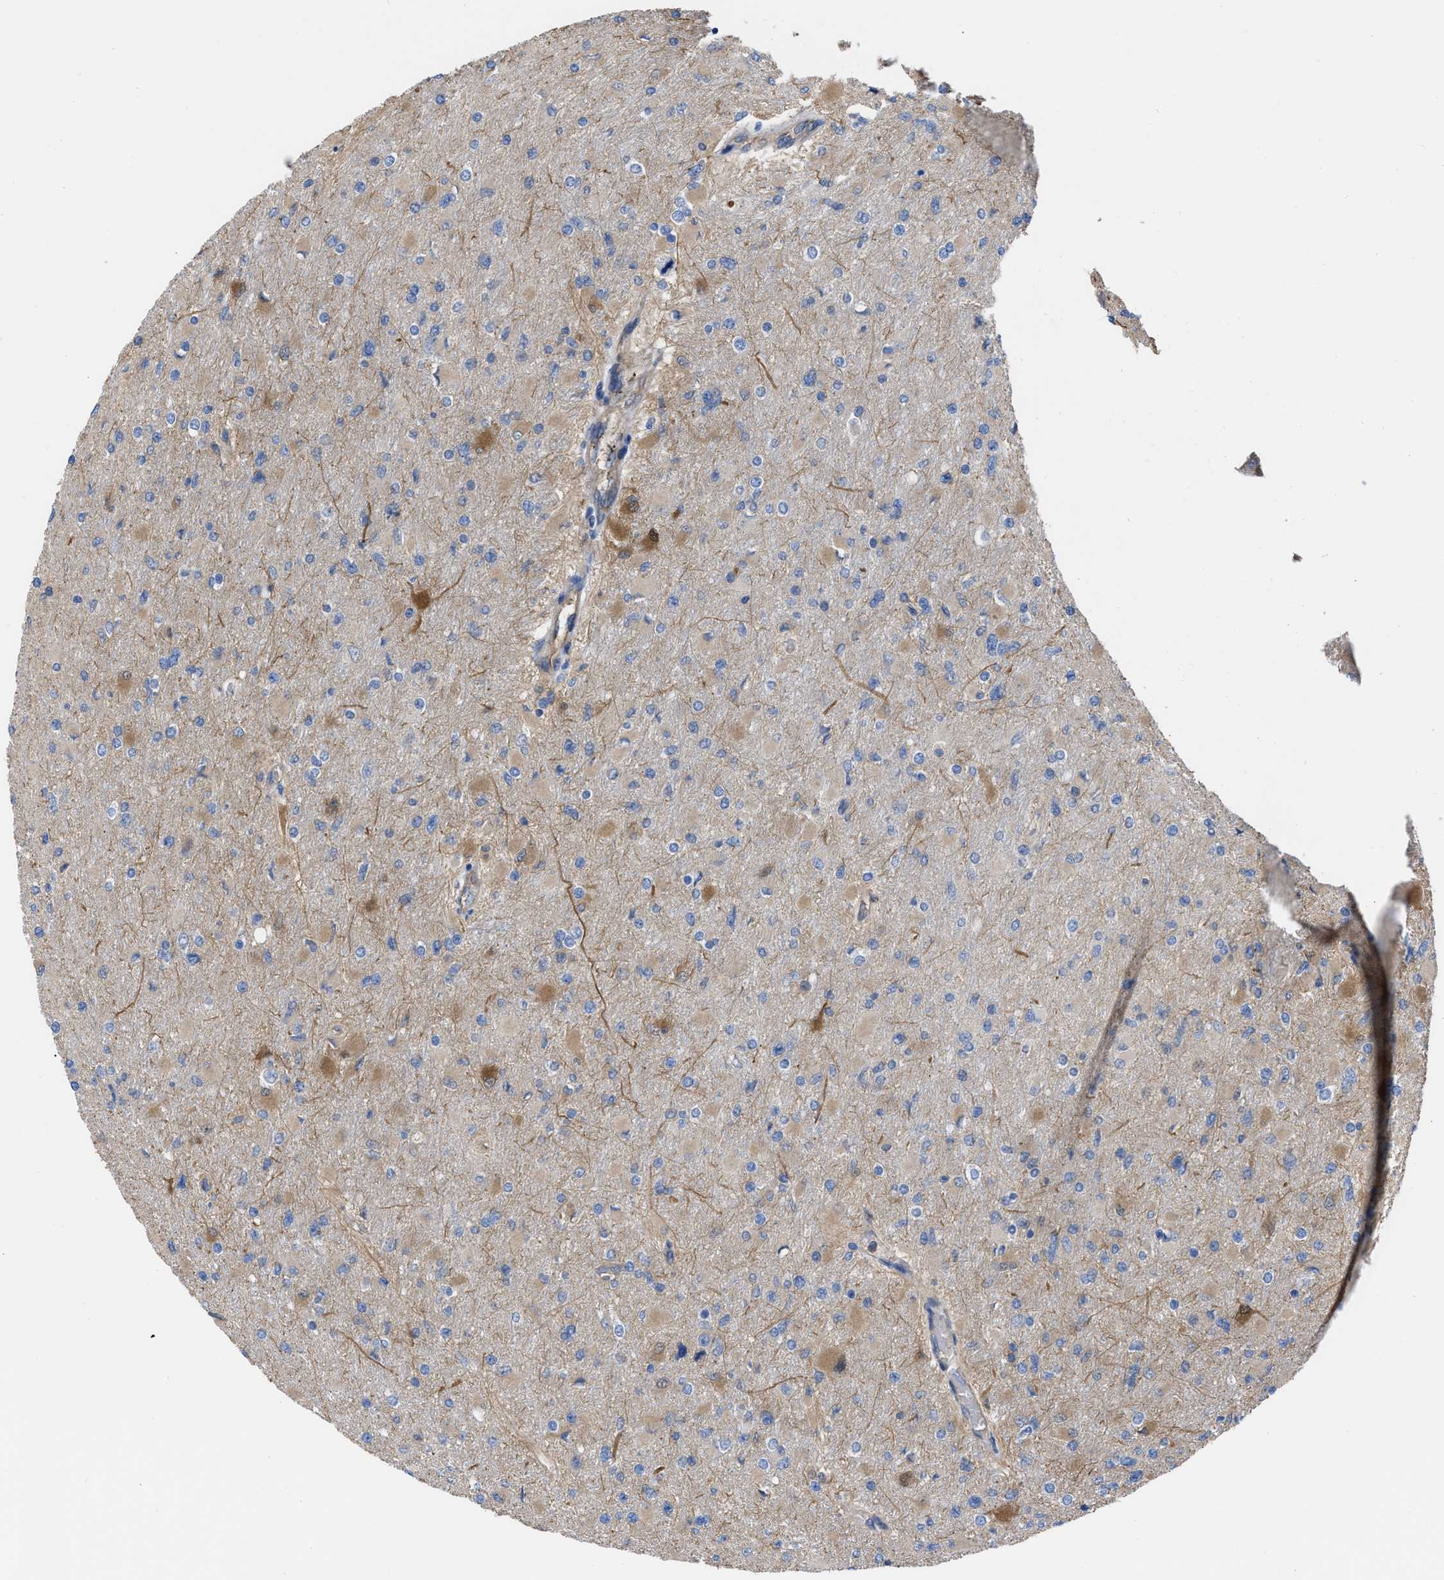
{"staining": {"intensity": "moderate", "quantity": "<25%", "location": "cytoplasmic/membranous"}, "tissue": "glioma", "cell_type": "Tumor cells", "image_type": "cancer", "snomed": [{"axis": "morphology", "description": "Glioma, malignant, High grade"}, {"axis": "topography", "description": "Cerebral cortex"}], "caption": "Glioma stained with immunohistochemistry shows moderate cytoplasmic/membranous positivity in approximately <25% of tumor cells.", "gene": "TRIOBP", "patient": {"sex": "female", "age": 36}}